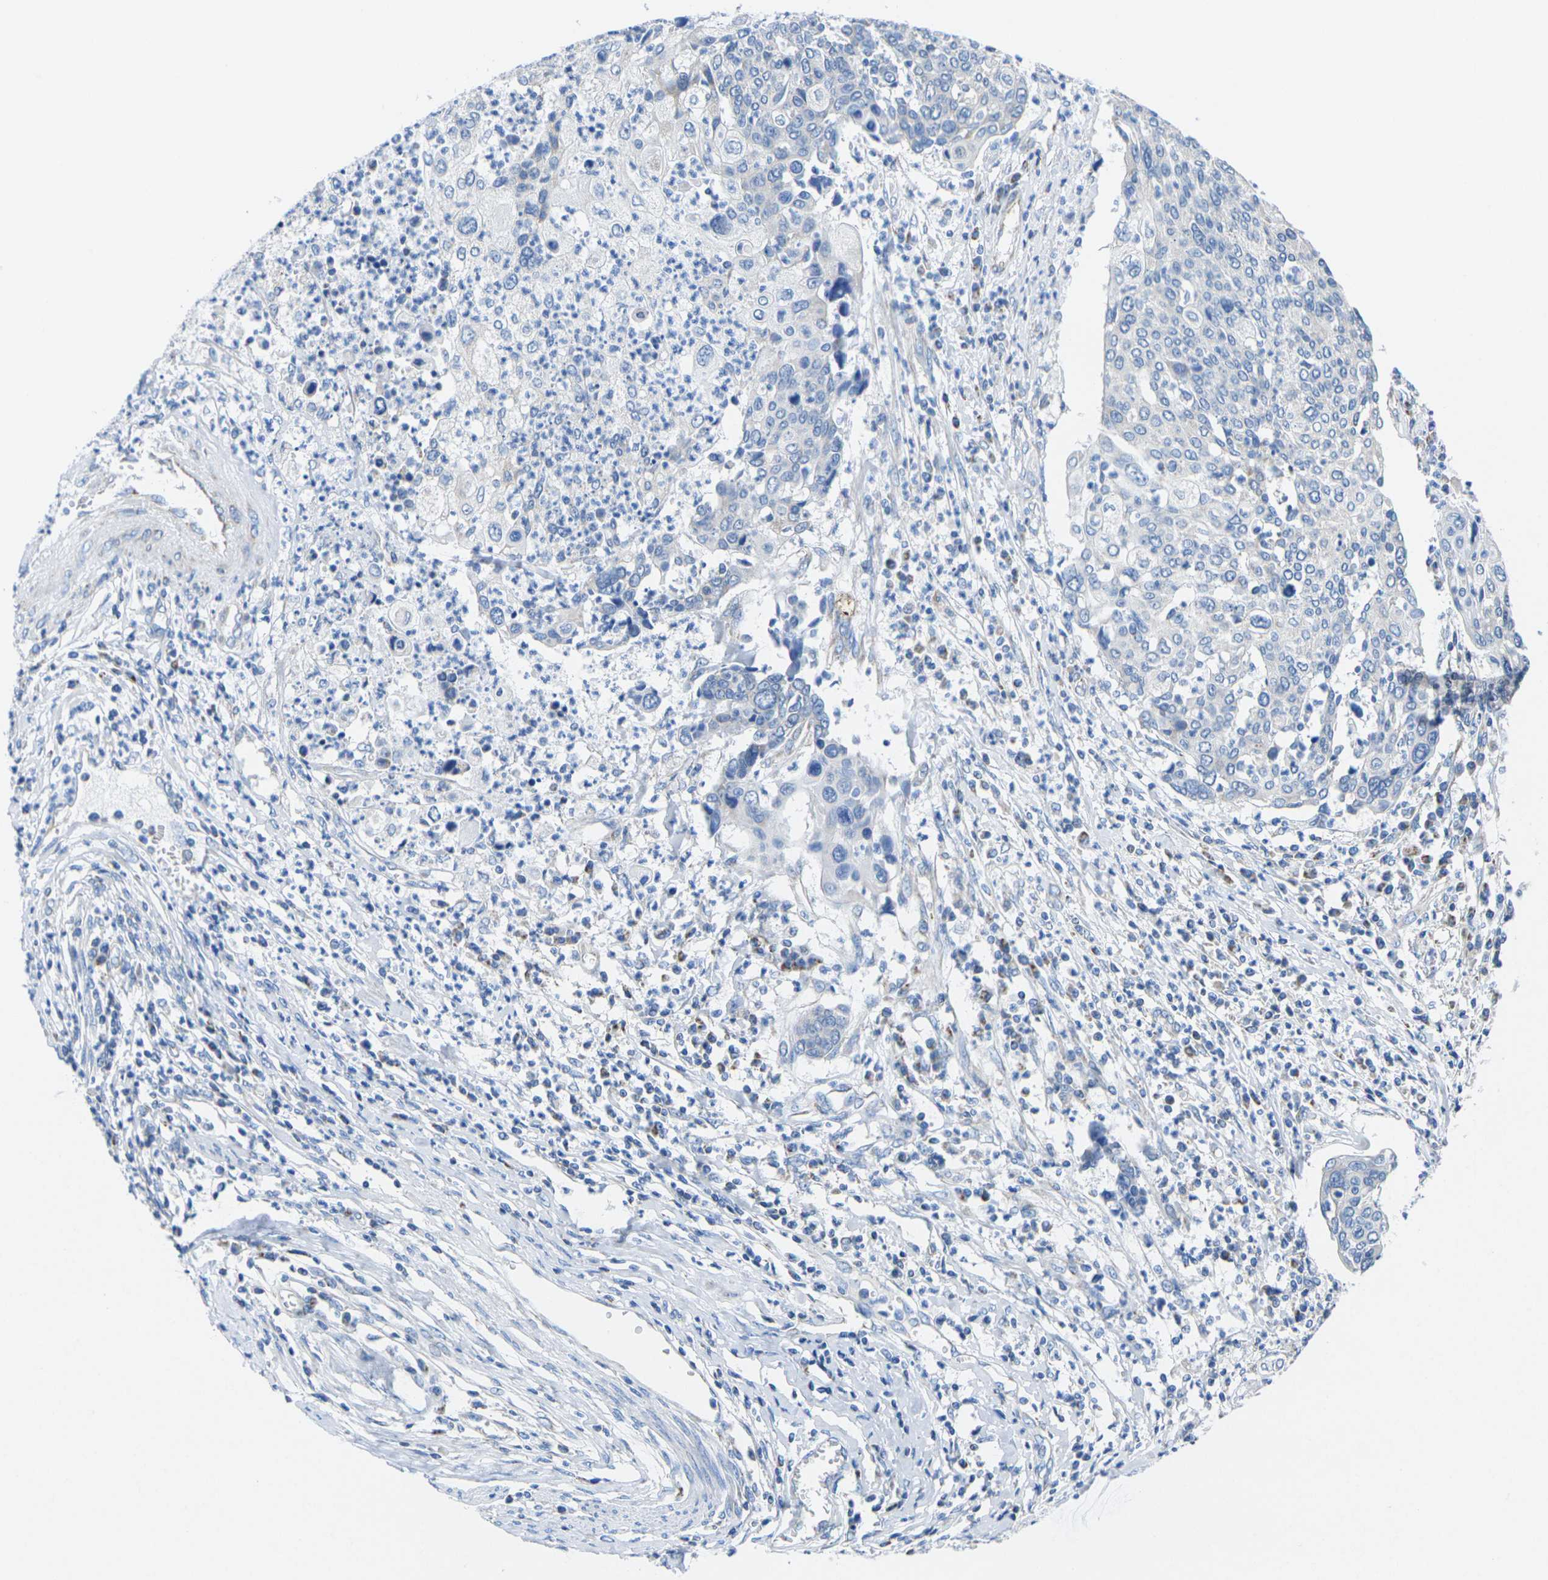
{"staining": {"intensity": "negative", "quantity": "none", "location": "none"}, "tissue": "cervical cancer", "cell_type": "Tumor cells", "image_type": "cancer", "snomed": [{"axis": "morphology", "description": "Squamous cell carcinoma, NOS"}, {"axis": "topography", "description": "Cervix"}], "caption": "Immunohistochemical staining of cervical cancer (squamous cell carcinoma) reveals no significant expression in tumor cells.", "gene": "TMEM204", "patient": {"sex": "female", "age": 40}}